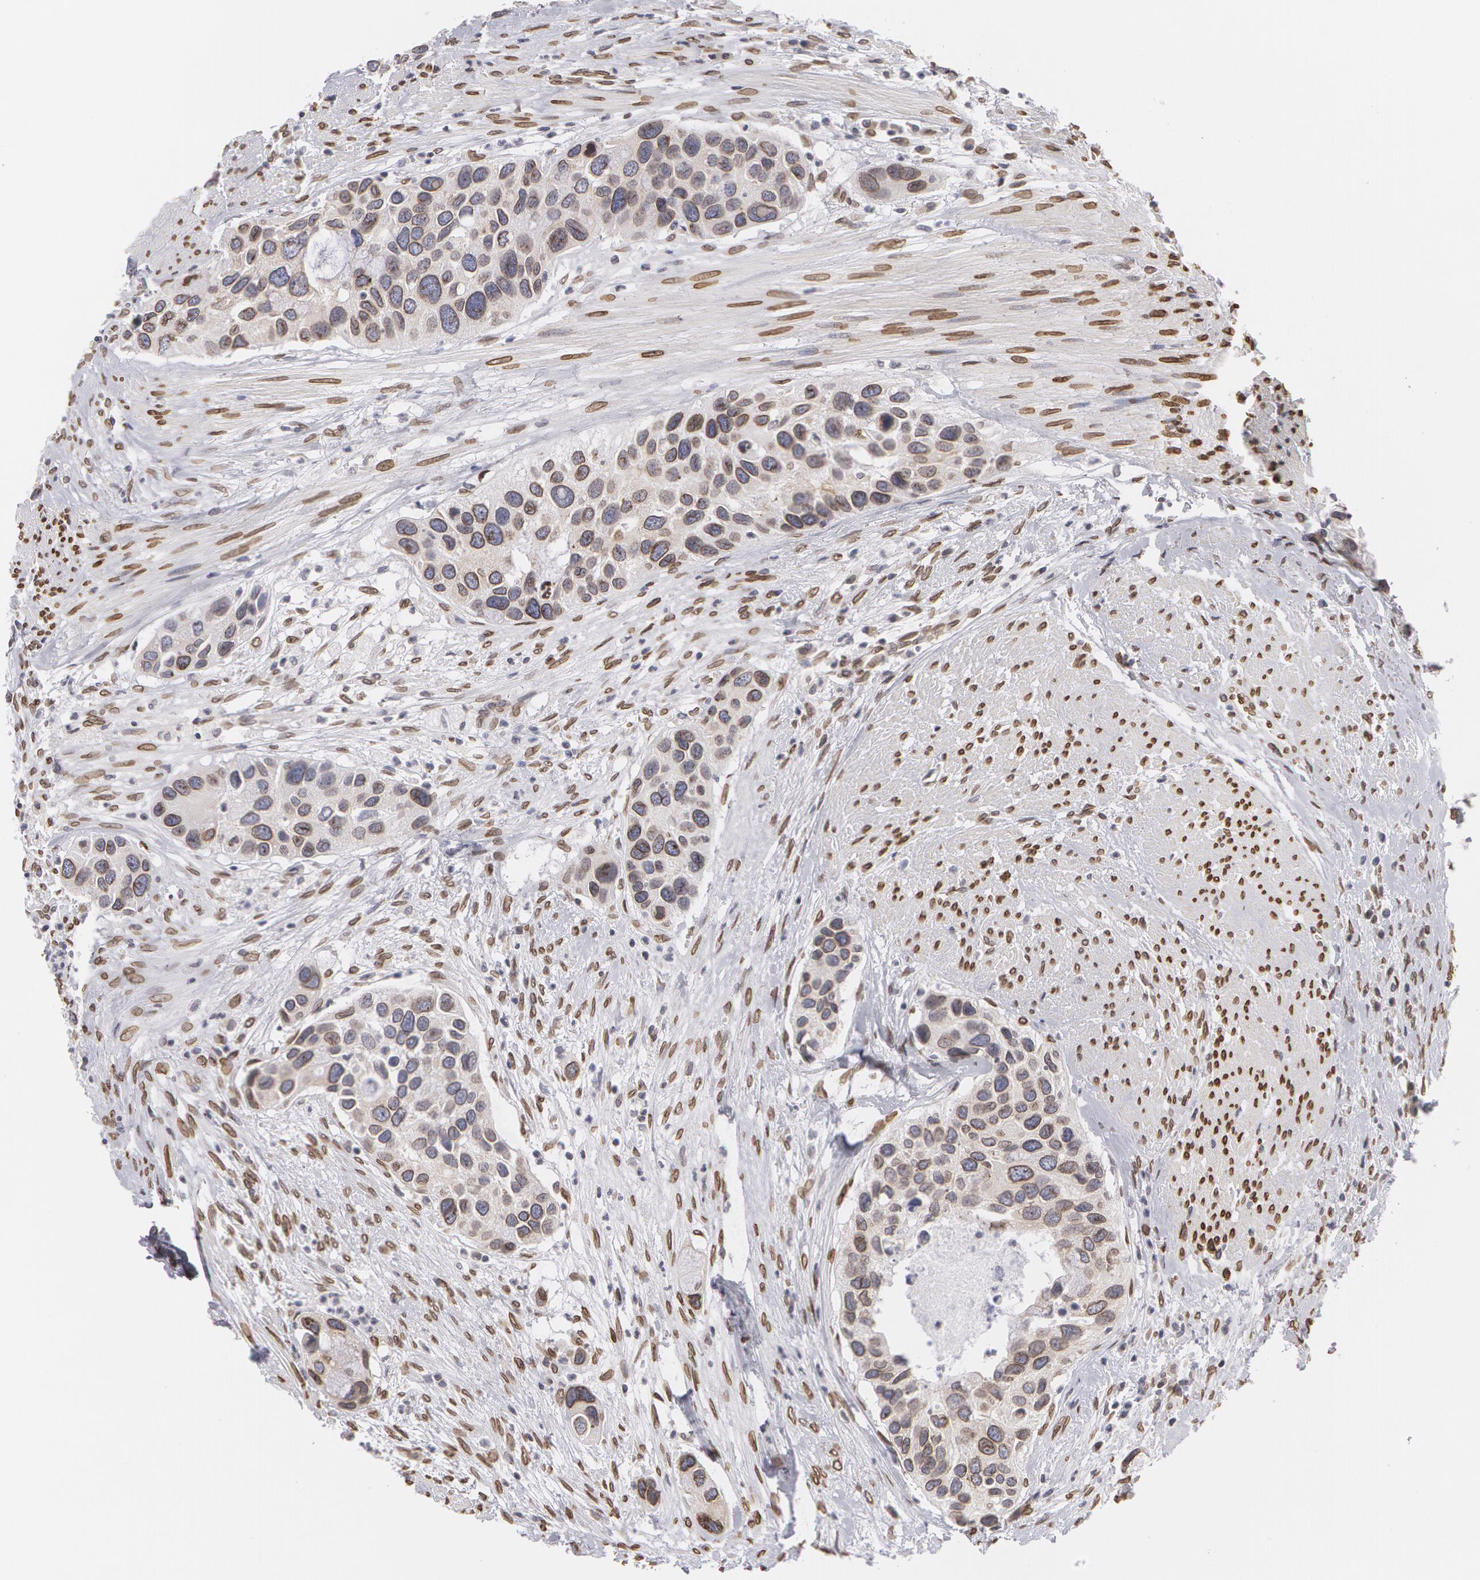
{"staining": {"intensity": "moderate", "quantity": "<25%", "location": "nuclear"}, "tissue": "urothelial cancer", "cell_type": "Tumor cells", "image_type": "cancer", "snomed": [{"axis": "morphology", "description": "Urothelial carcinoma, High grade"}, {"axis": "topography", "description": "Urinary bladder"}], "caption": "The histopathology image demonstrates a brown stain indicating the presence of a protein in the nuclear of tumor cells in high-grade urothelial carcinoma.", "gene": "EMD", "patient": {"sex": "male", "age": 66}}